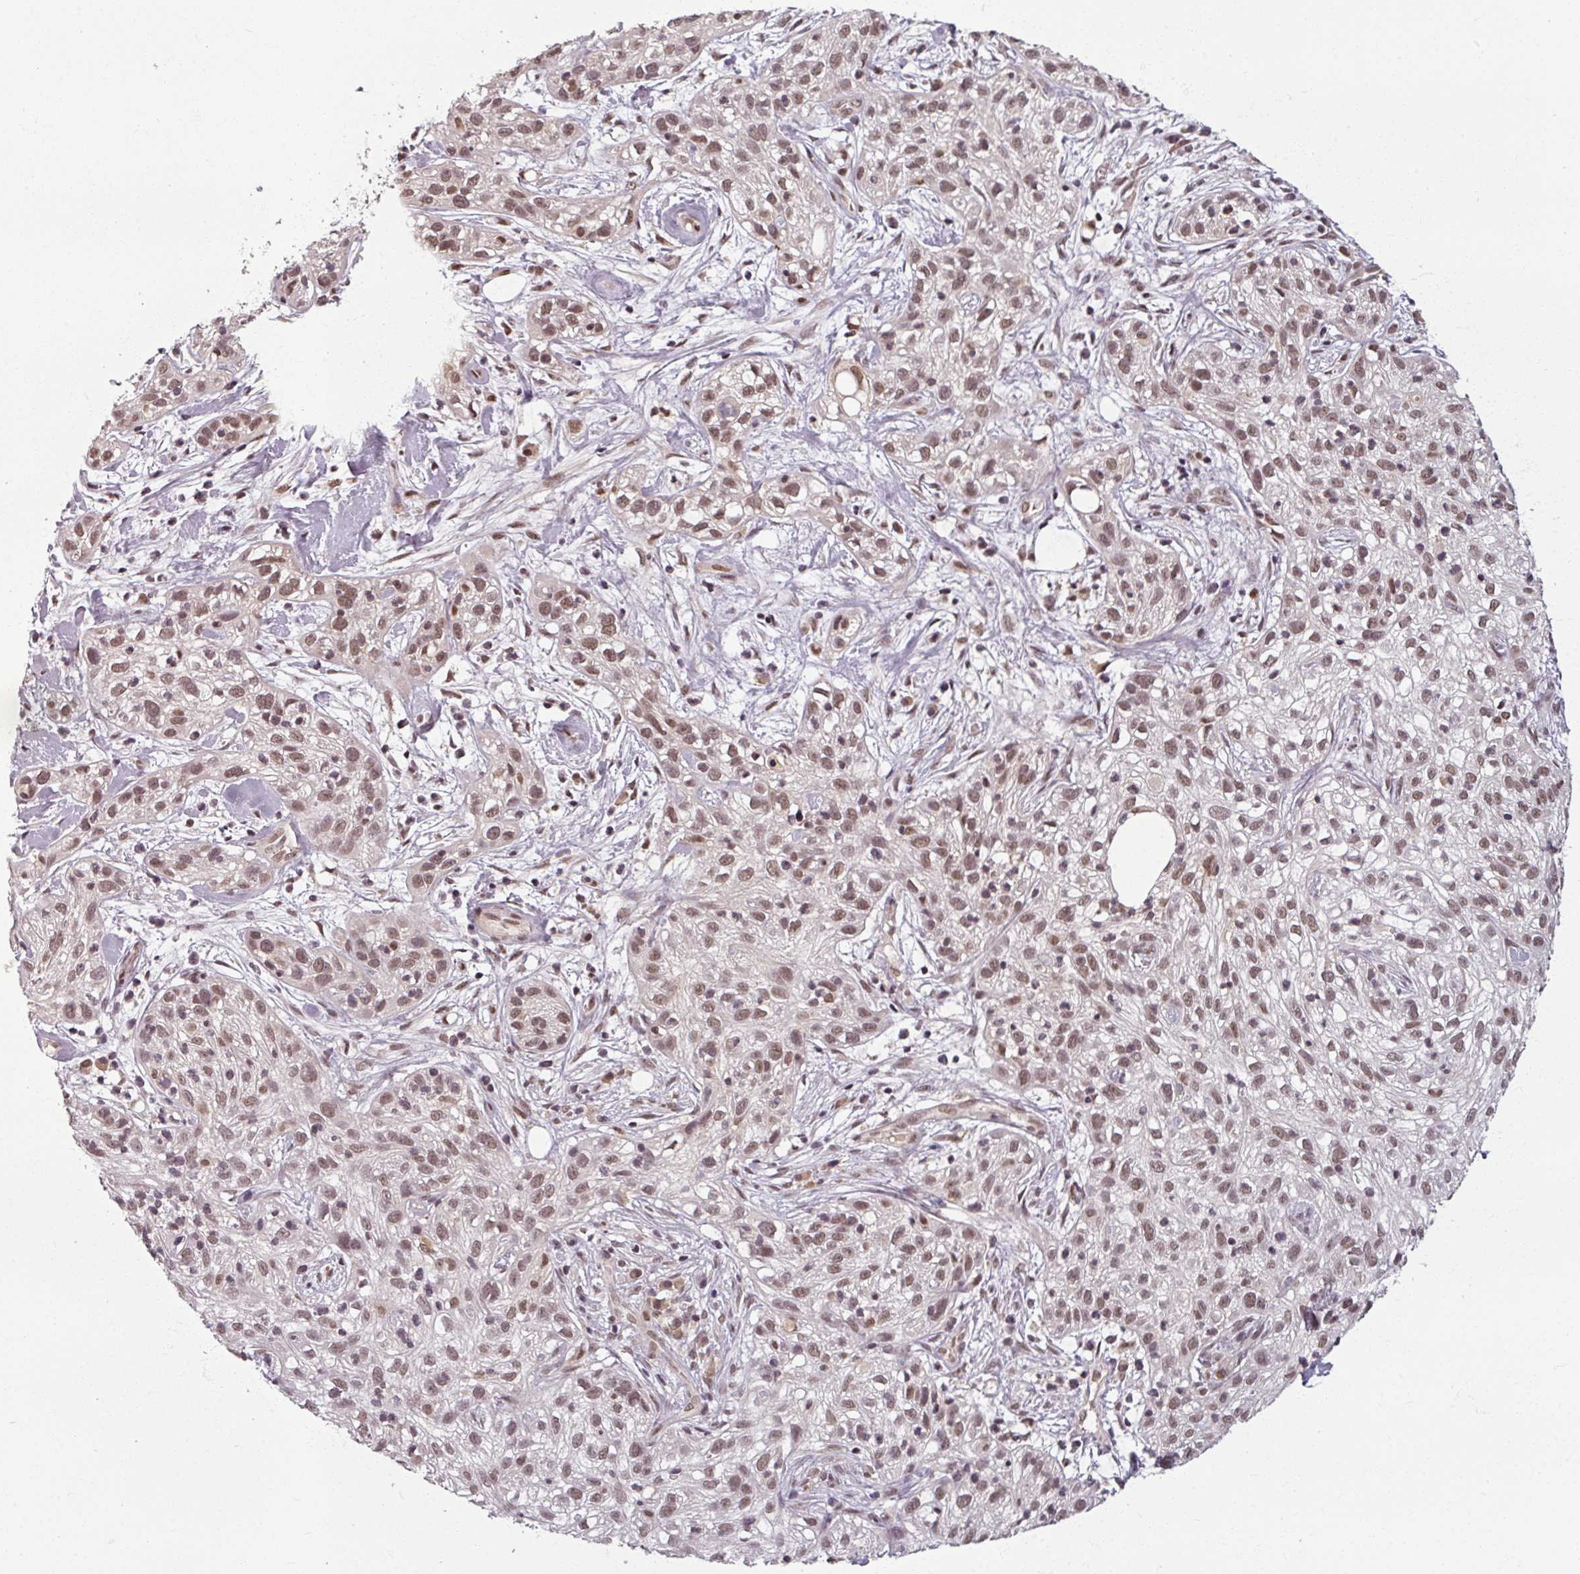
{"staining": {"intensity": "moderate", "quantity": ">75%", "location": "nuclear"}, "tissue": "skin cancer", "cell_type": "Tumor cells", "image_type": "cancer", "snomed": [{"axis": "morphology", "description": "Squamous cell carcinoma, NOS"}, {"axis": "topography", "description": "Skin"}], "caption": "Moderate nuclear positivity is appreciated in approximately >75% of tumor cells in squamous cell carcinoma (skin).", "gene": "POLR2G", "patient": {"sex": "male", "age": 82}}